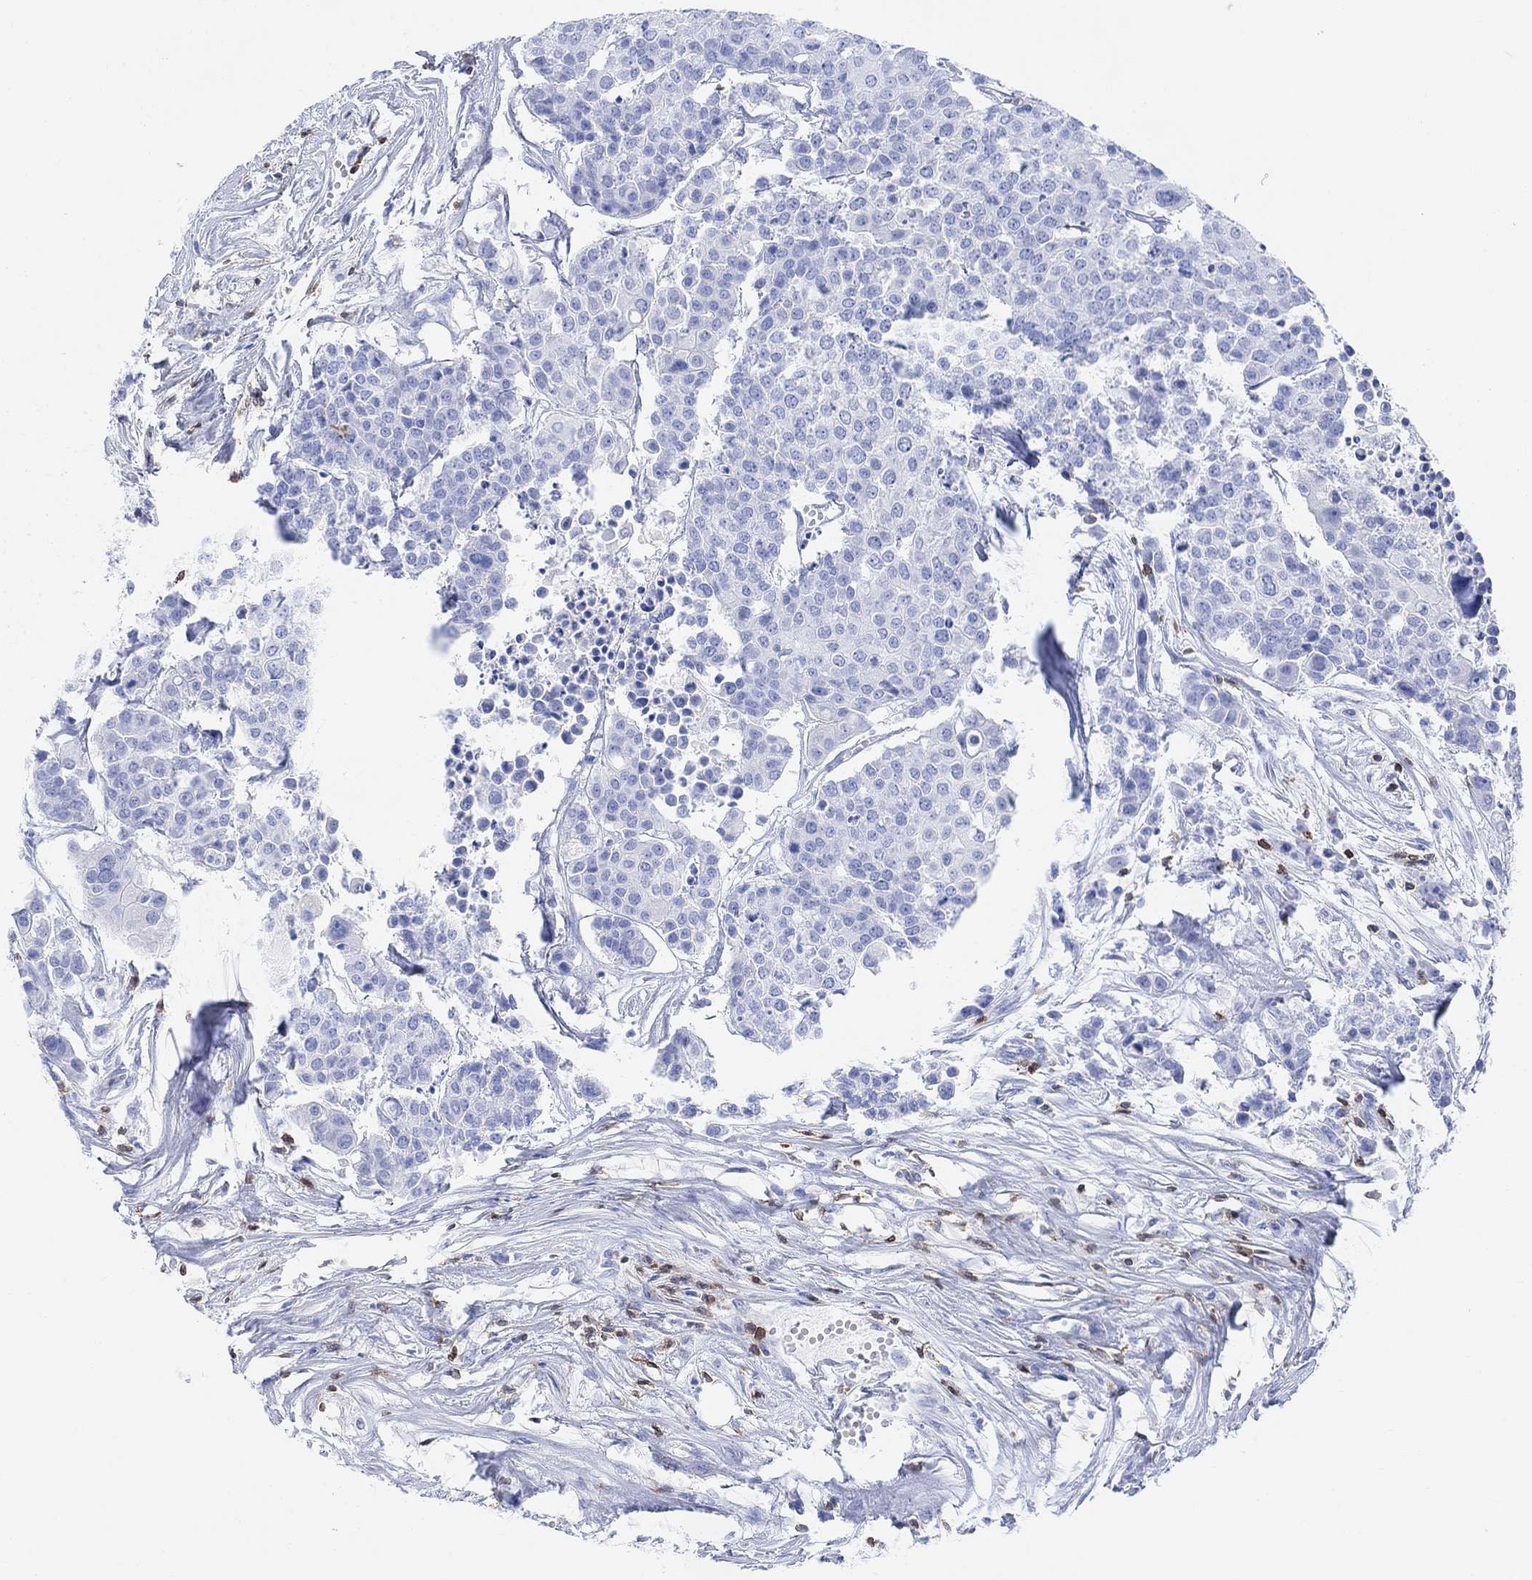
{"staining": {"intensity": "negative", "quantity": "none", "location": "none"}, "tissue": "carcinoid", "cell_type": "Tumor cells", "image_type": "cancer", "snomed": [{"axis": "morphology", "description": "Carcinoid, malignant, NOS"}, {"axis": "topography", "description": "Colon"}], "caption": "This is a micrograph of immunohistochemistry (IHC) staining of carcinoid (malignant), which shows no expression in tumor cells.", "gene": "GPR65", "patient": {"sex": "male", "age": 81}}